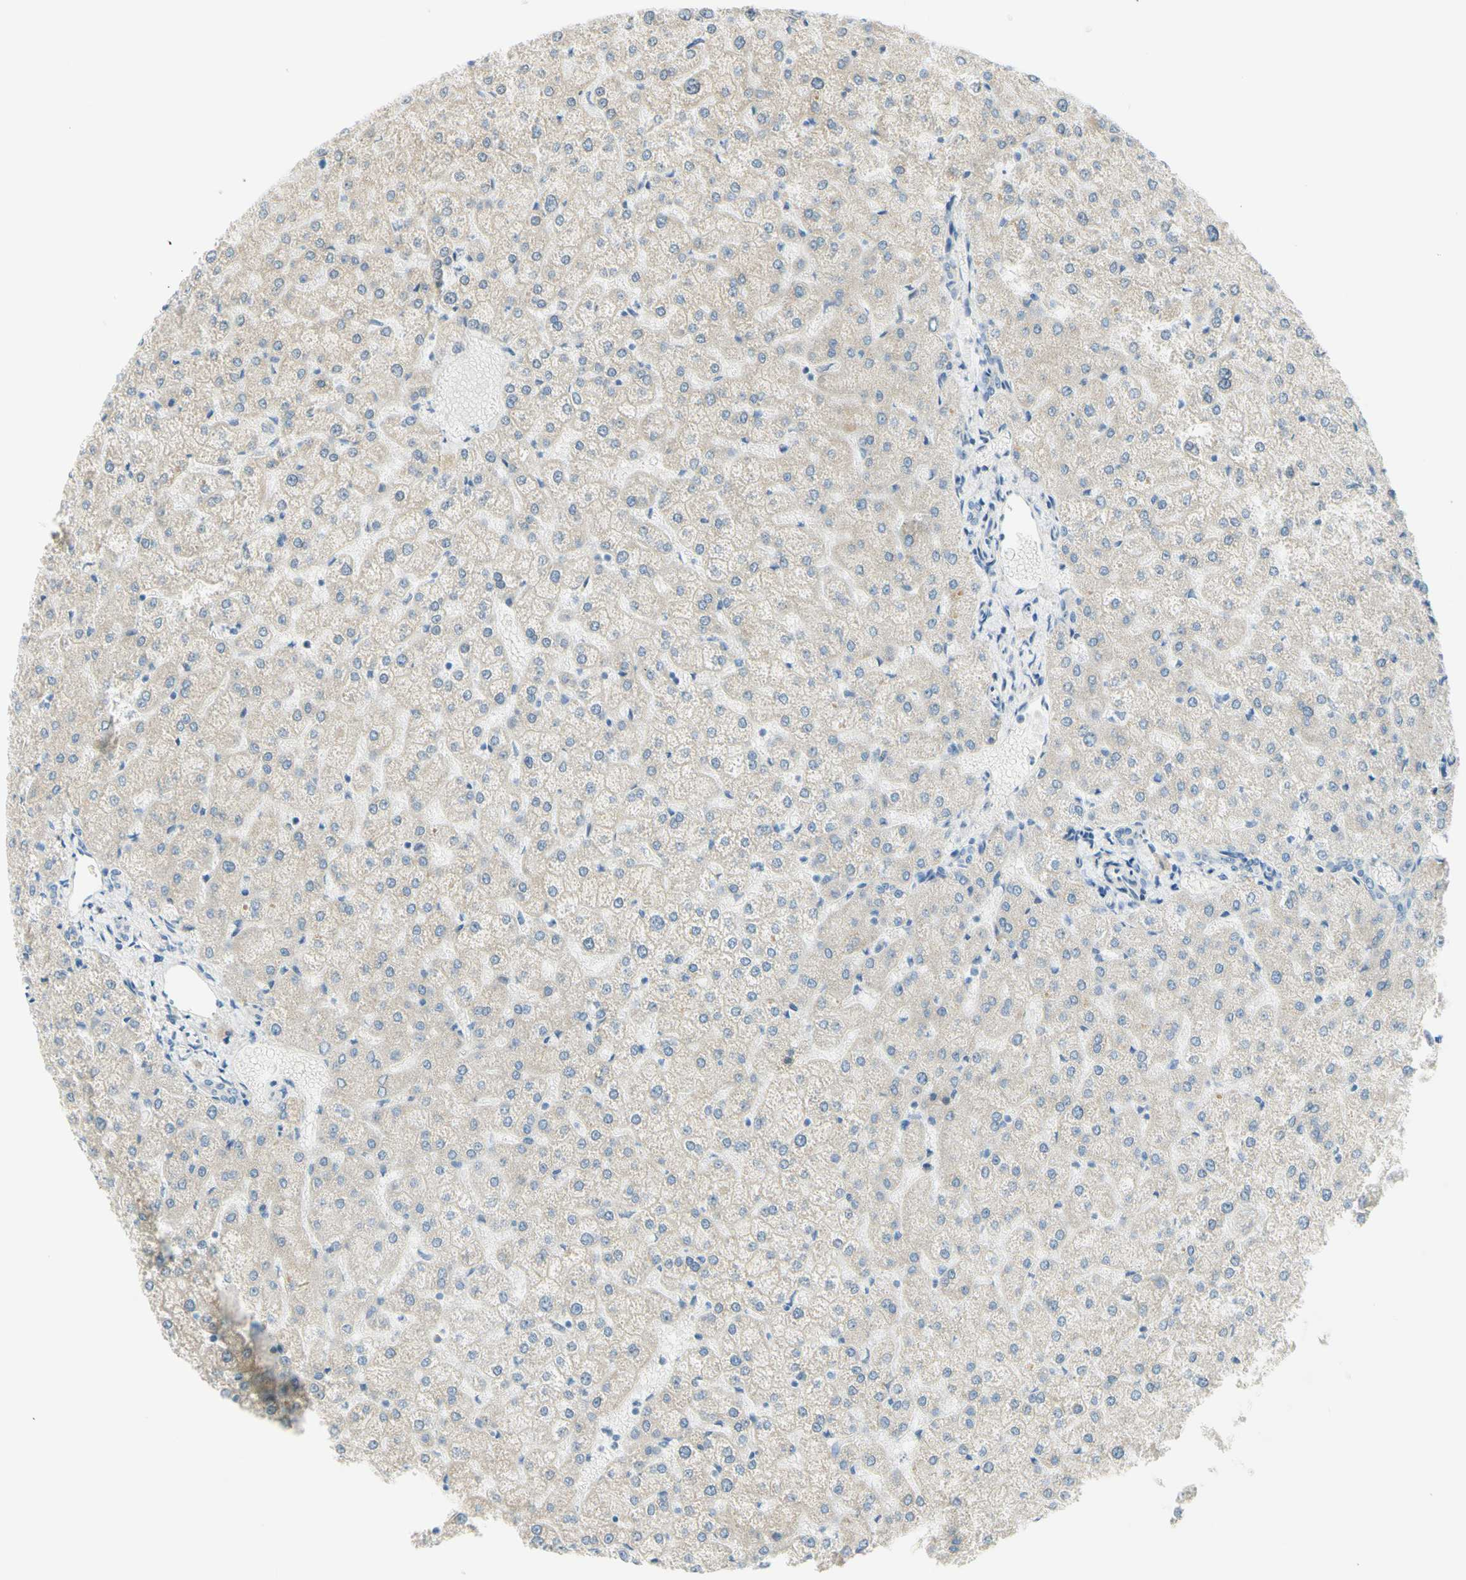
{"staining": {"intensity": "negative", "quantity": "none", "location": "none"}, "tissue": "liver", "cell_type": "Cholangiocytes", "image_type": "normal", "snomed": [{"axis": "morphology", "description": "Normal tissue, NOS"}, {"axis": "topography", "description": "Liver"}], "caption": "DAB (3,3'-diaminobenzidine) immunohistochemical staining of normal human liver displays no significant staining in cholangiocytes. The staining is performed using DAB (3,3'-diaminobenzidine) brown chromogen with nuclei counter-stained in using hematoxylin.", "gene": "GALNT5", "patient": {"sex": "female", "age": 32}}